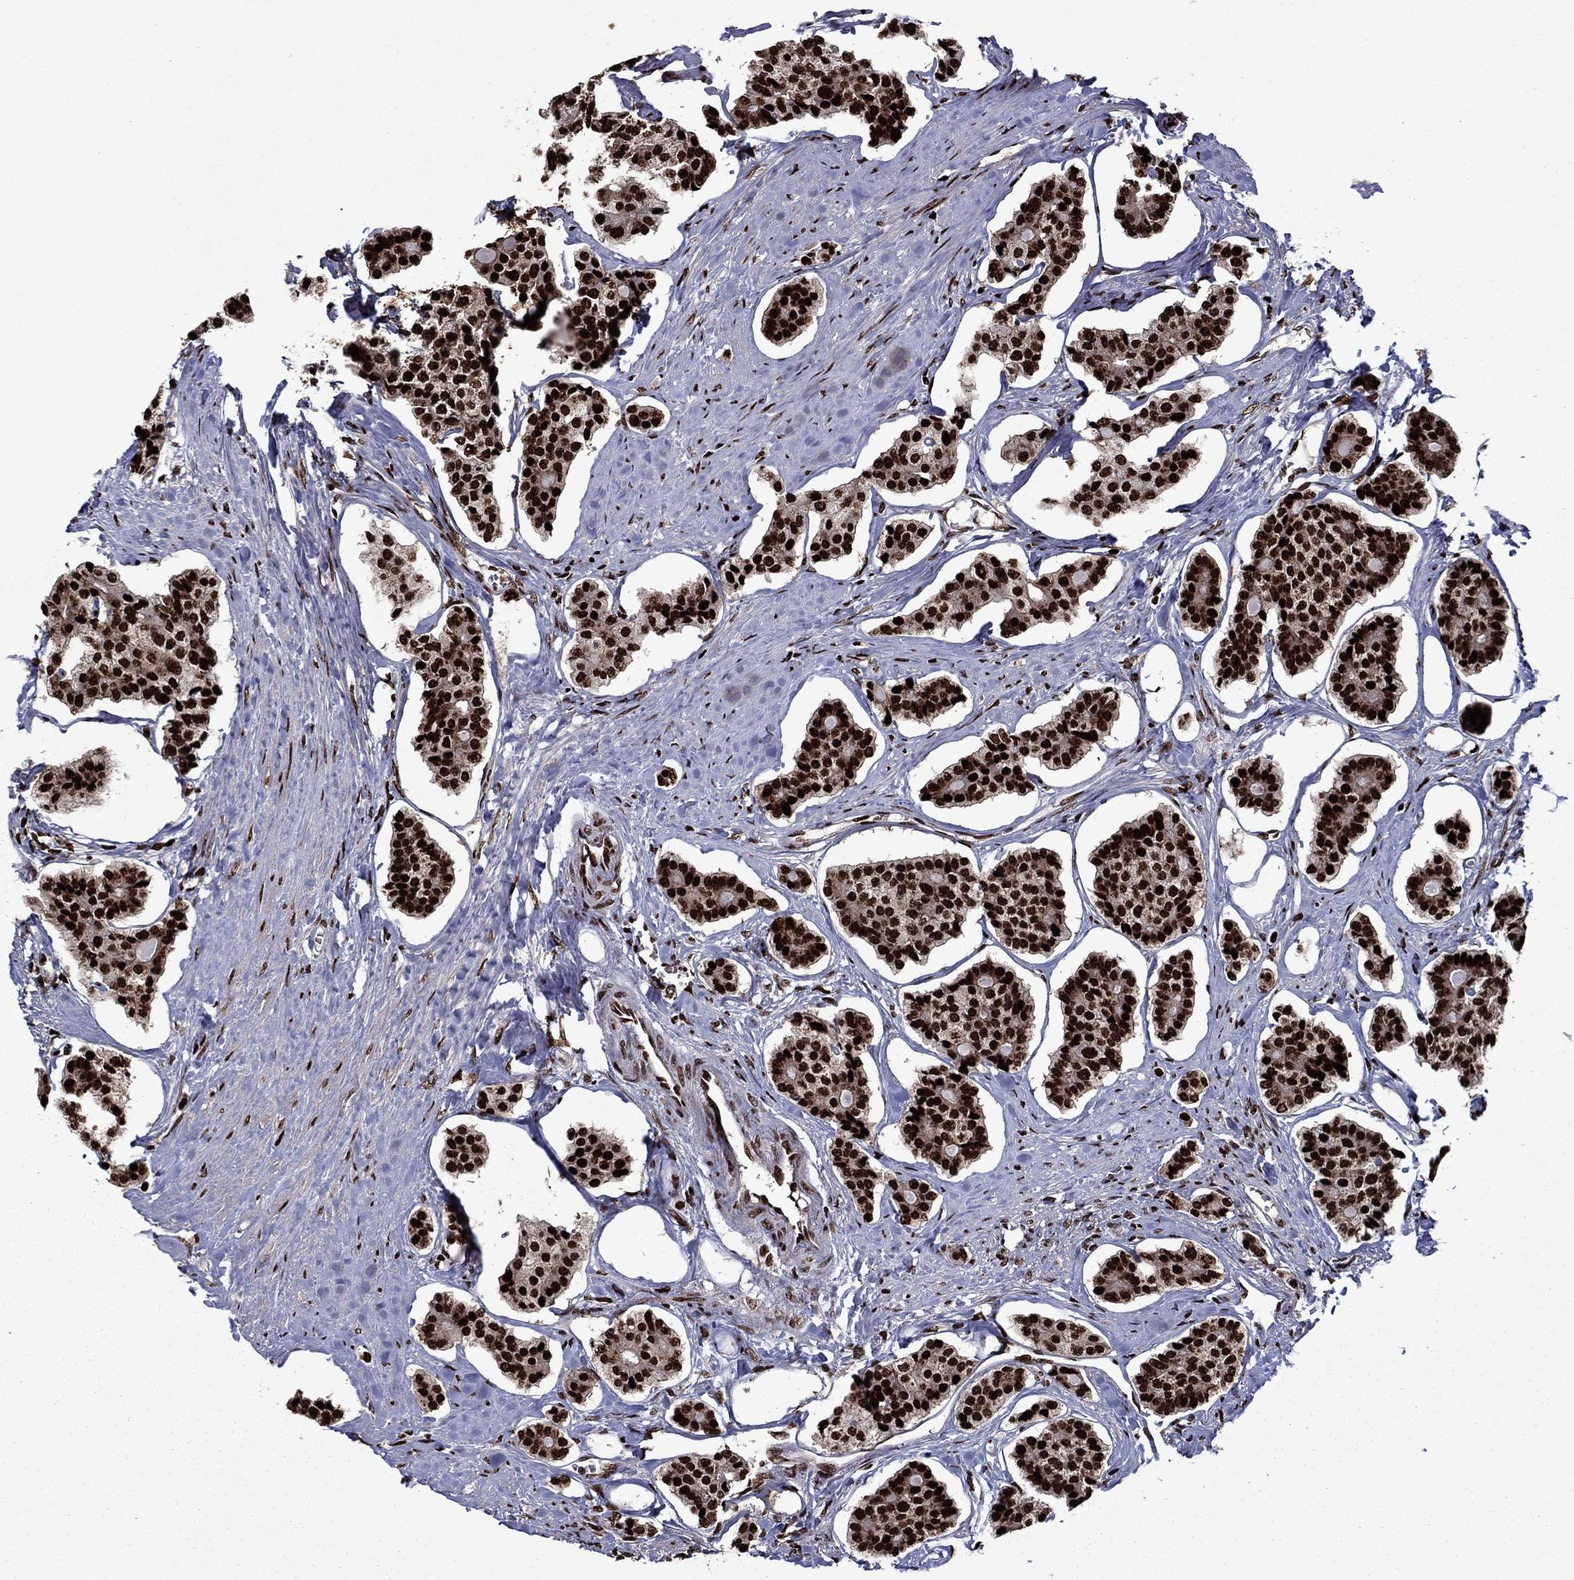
{"staining": {"intensity": "strong", "quantity": ">75%", "location": "nuclear"}, "tissue": "carcinoid", "cell_type": "Tumor cells", "image_type": "cancer", "snomed": [{"axis": "morphology", "description": "Carcinoid, malignant, NOS"}, {"axis": "topography", "description": "Small intestine"}], "caption": "Strong nuclear staining is appreciated in about >75% of tumor cells in malignant carcinoid. The protein is shown in brown color, while the nuclei are stained blue.", "gene": "LIMK1", "patient": {"sex": "female", "age": 65}}